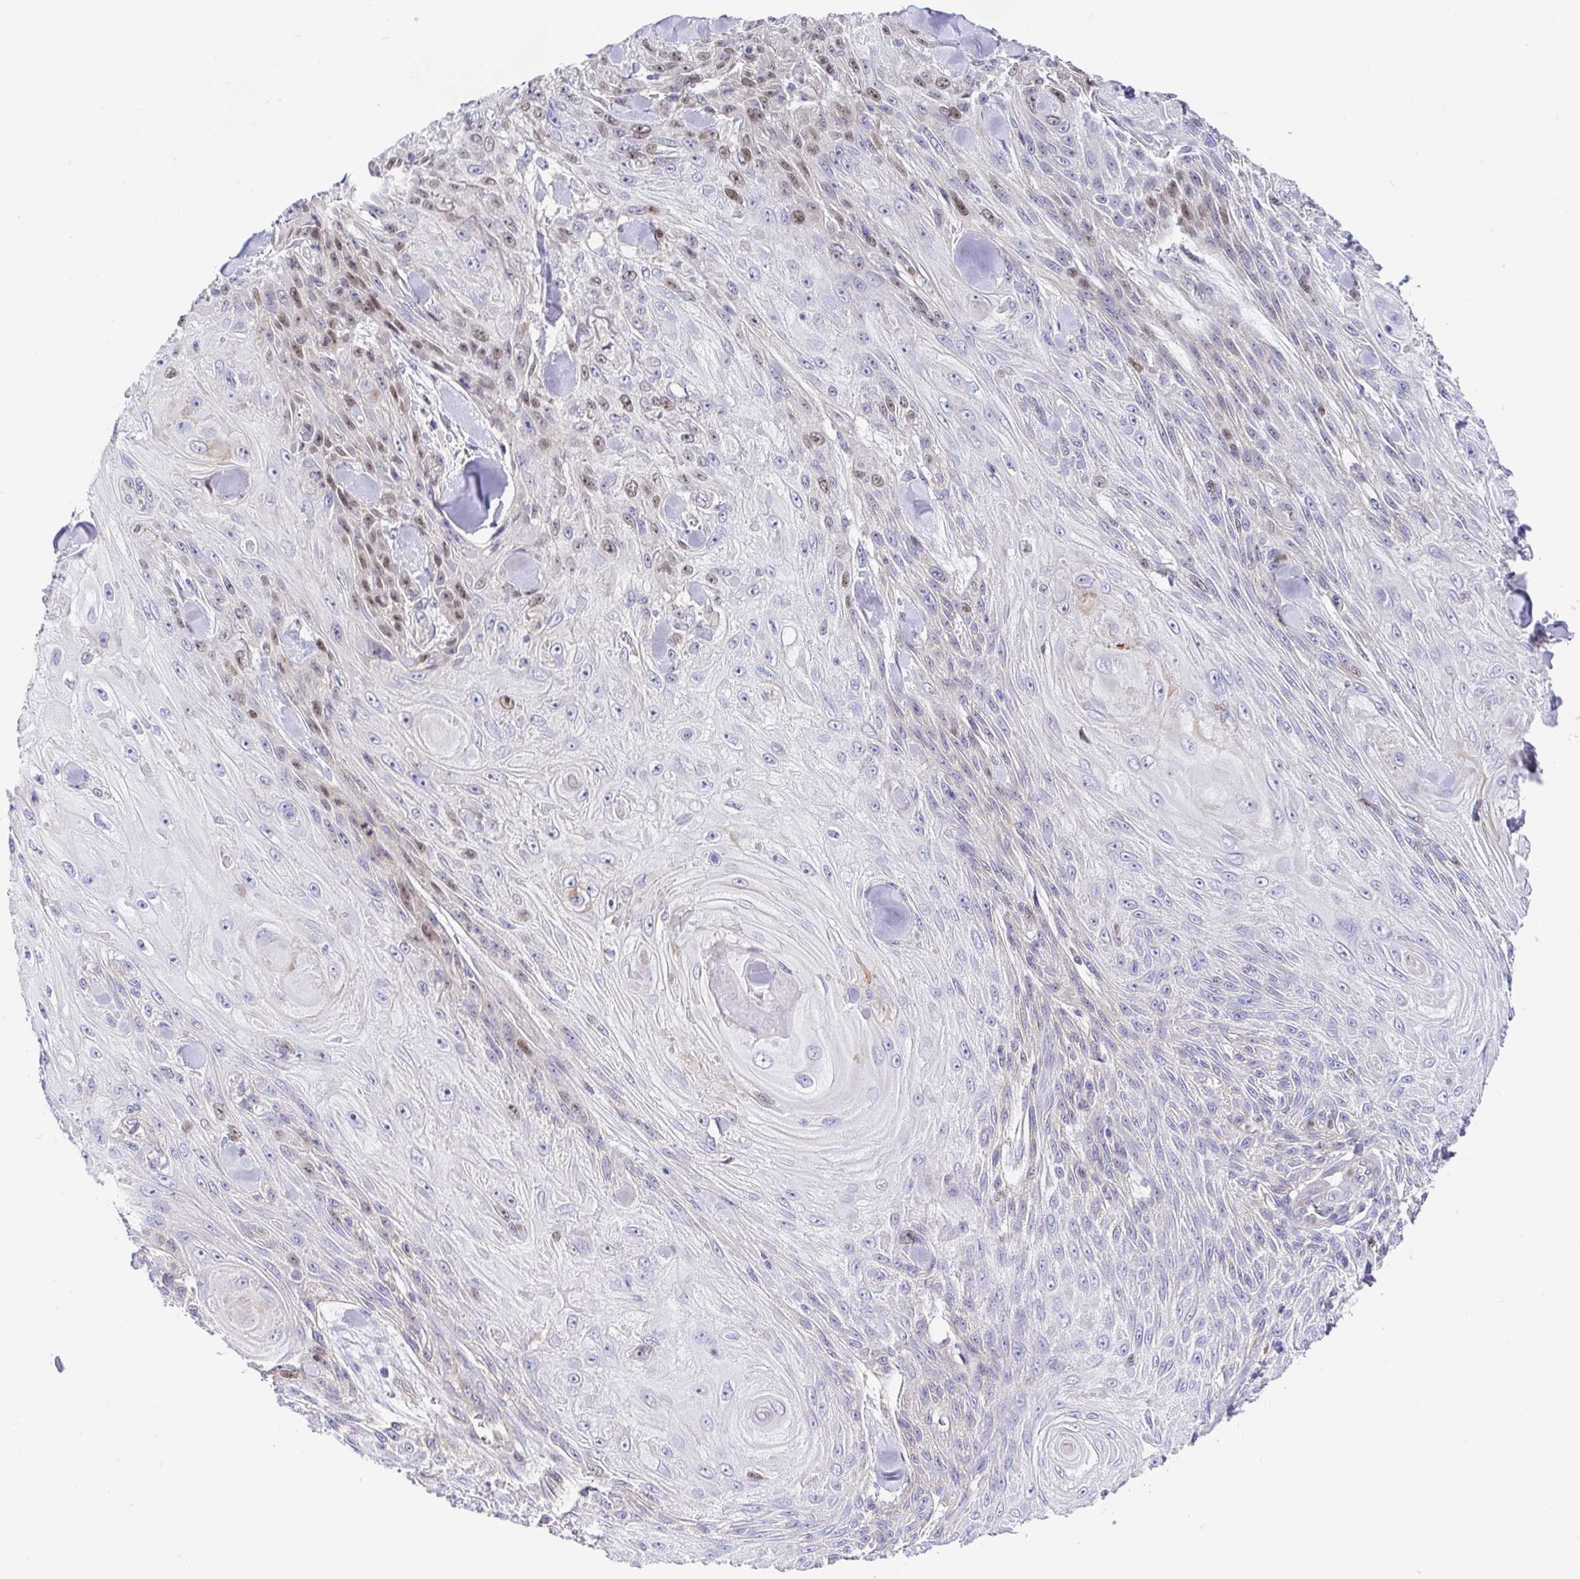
{"staining": {"intensity": "moderate", "quantity": "25%-75%", "location": "nuclear"}, "tissue": "skin cancer", "cell_type": "Tumor cells", "image_type": "cancer", "snomed": [{"axis": "morphology", "description": "Squamous cell carcinoma, NOS"}, {"axis": "topography", "description": "Skin"}], "caption": "Skin cancer was stained to show a protein in brown. There is medium levels of moderate nuclear positivity in approximately 25%-75% of tumor cells.", "gene": "TIMELESS", "patient": {"sex": "male", "age": 88}}